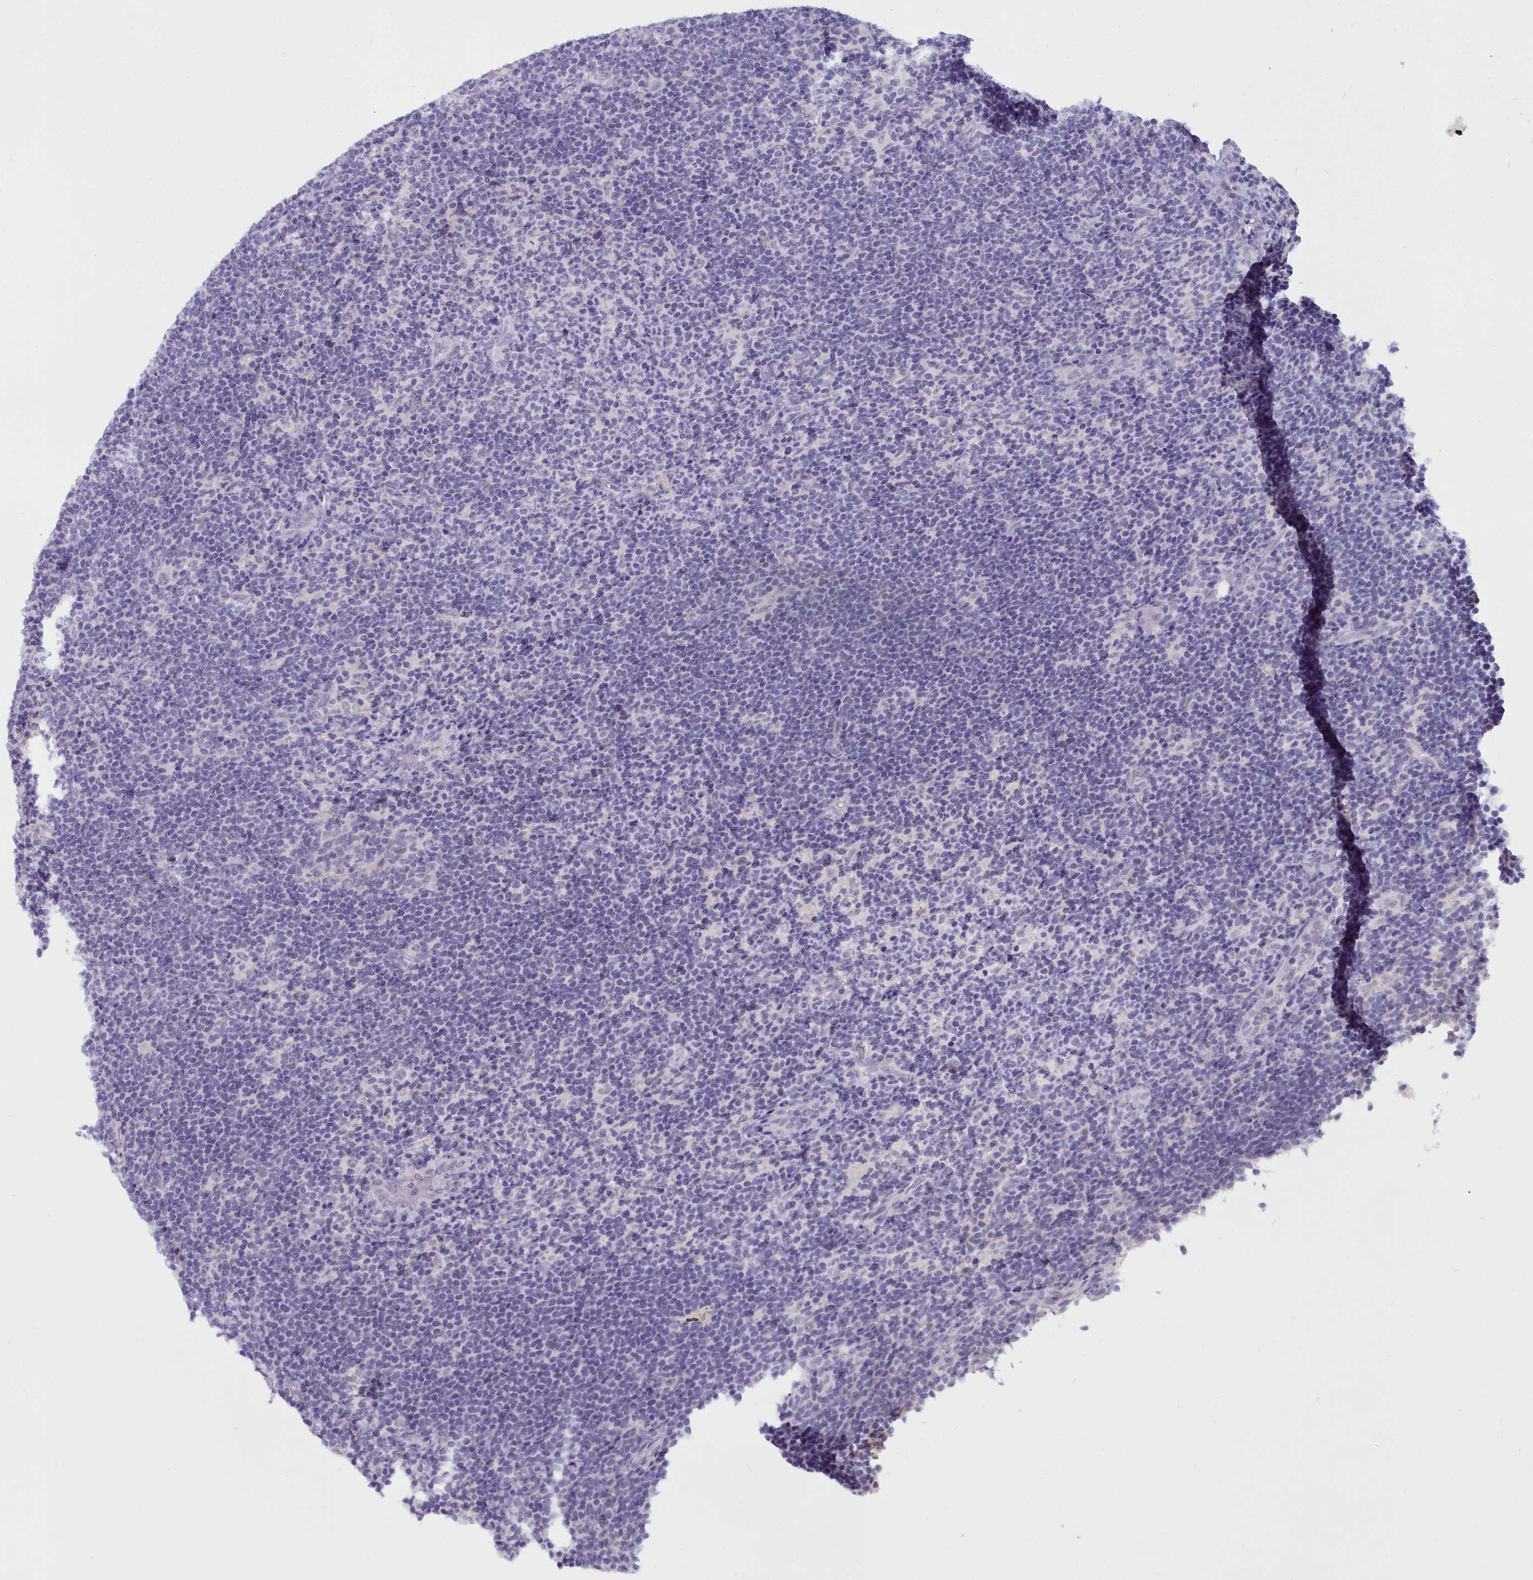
{"staining": {"intensity": "negative", "quantity": "none", "location": "none"}, "tissue": "lymphoma", "cell_type": "Tumor cells", "image_type": "cancer", "snomed": [{"axis": "morphology", "description": "Hodgkin's disease, NOS"}, {"axis": "topography", "description": "Lymph node"}], "caption": "IHC histopathology image of neoplastic tissue: lymphoma stained with DAB demonstrates no significant protein positivity in tumor cells.", "gene": "OSTN", "patient": {"sex": "female", "age": 57}}